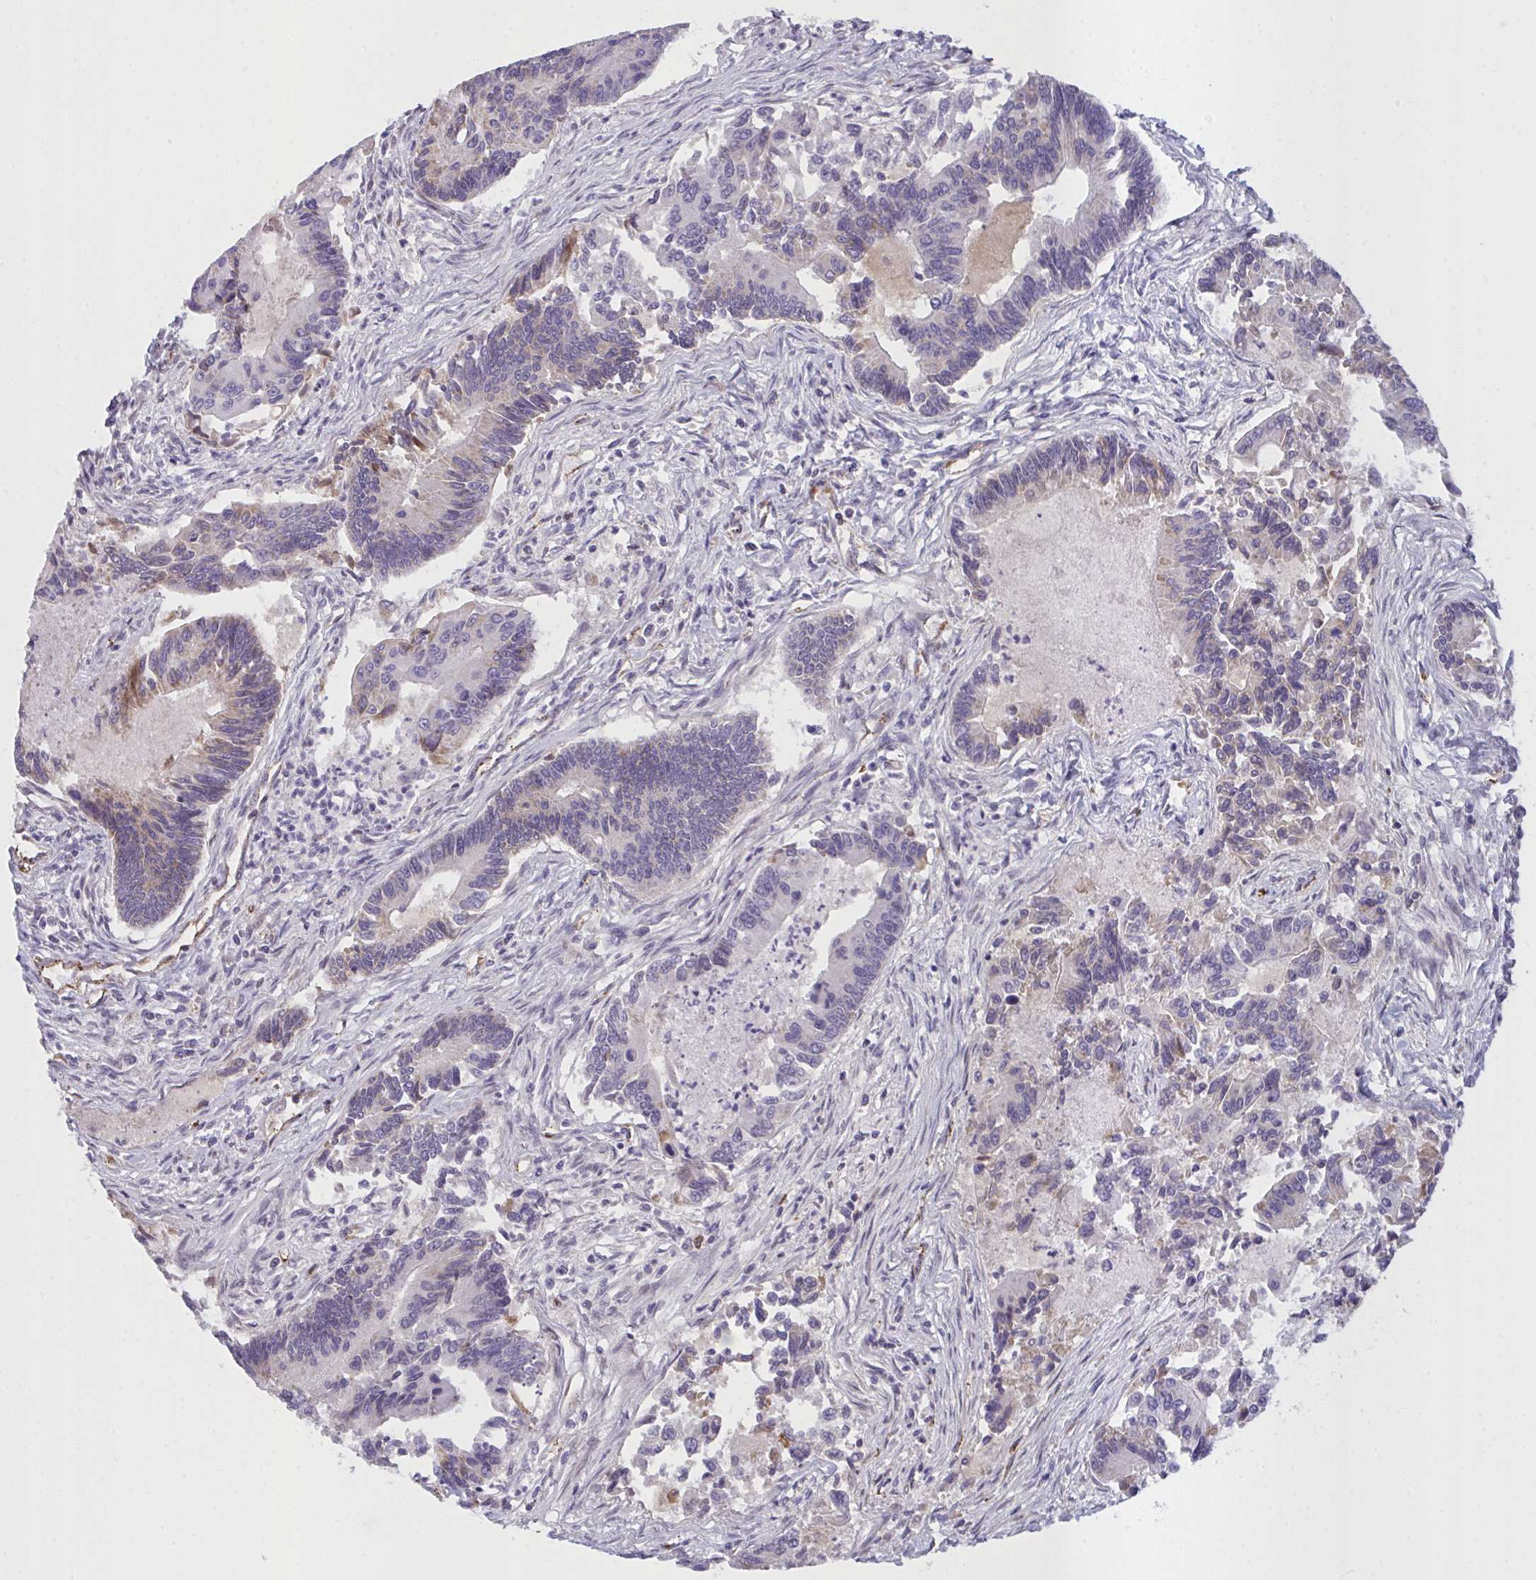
{"staining": {"intensity": "negative", "quantity": "none", "location": "none"}, "tissue": "colorectal cancer", "cell_type": "Tumor cells", "image_type": "cancer", "snomed": [{"axis": "morphology", "description": "Adenocarcinoma, NOS"}, {"axis": "topography", "description": "Colon"}], "caption": "This is an IHC image of colorectal adenocarcinoma. There is no staining in tumor cells.", "gene": "SEMA6B", "patient": {"sex": "female", "age": 67}}